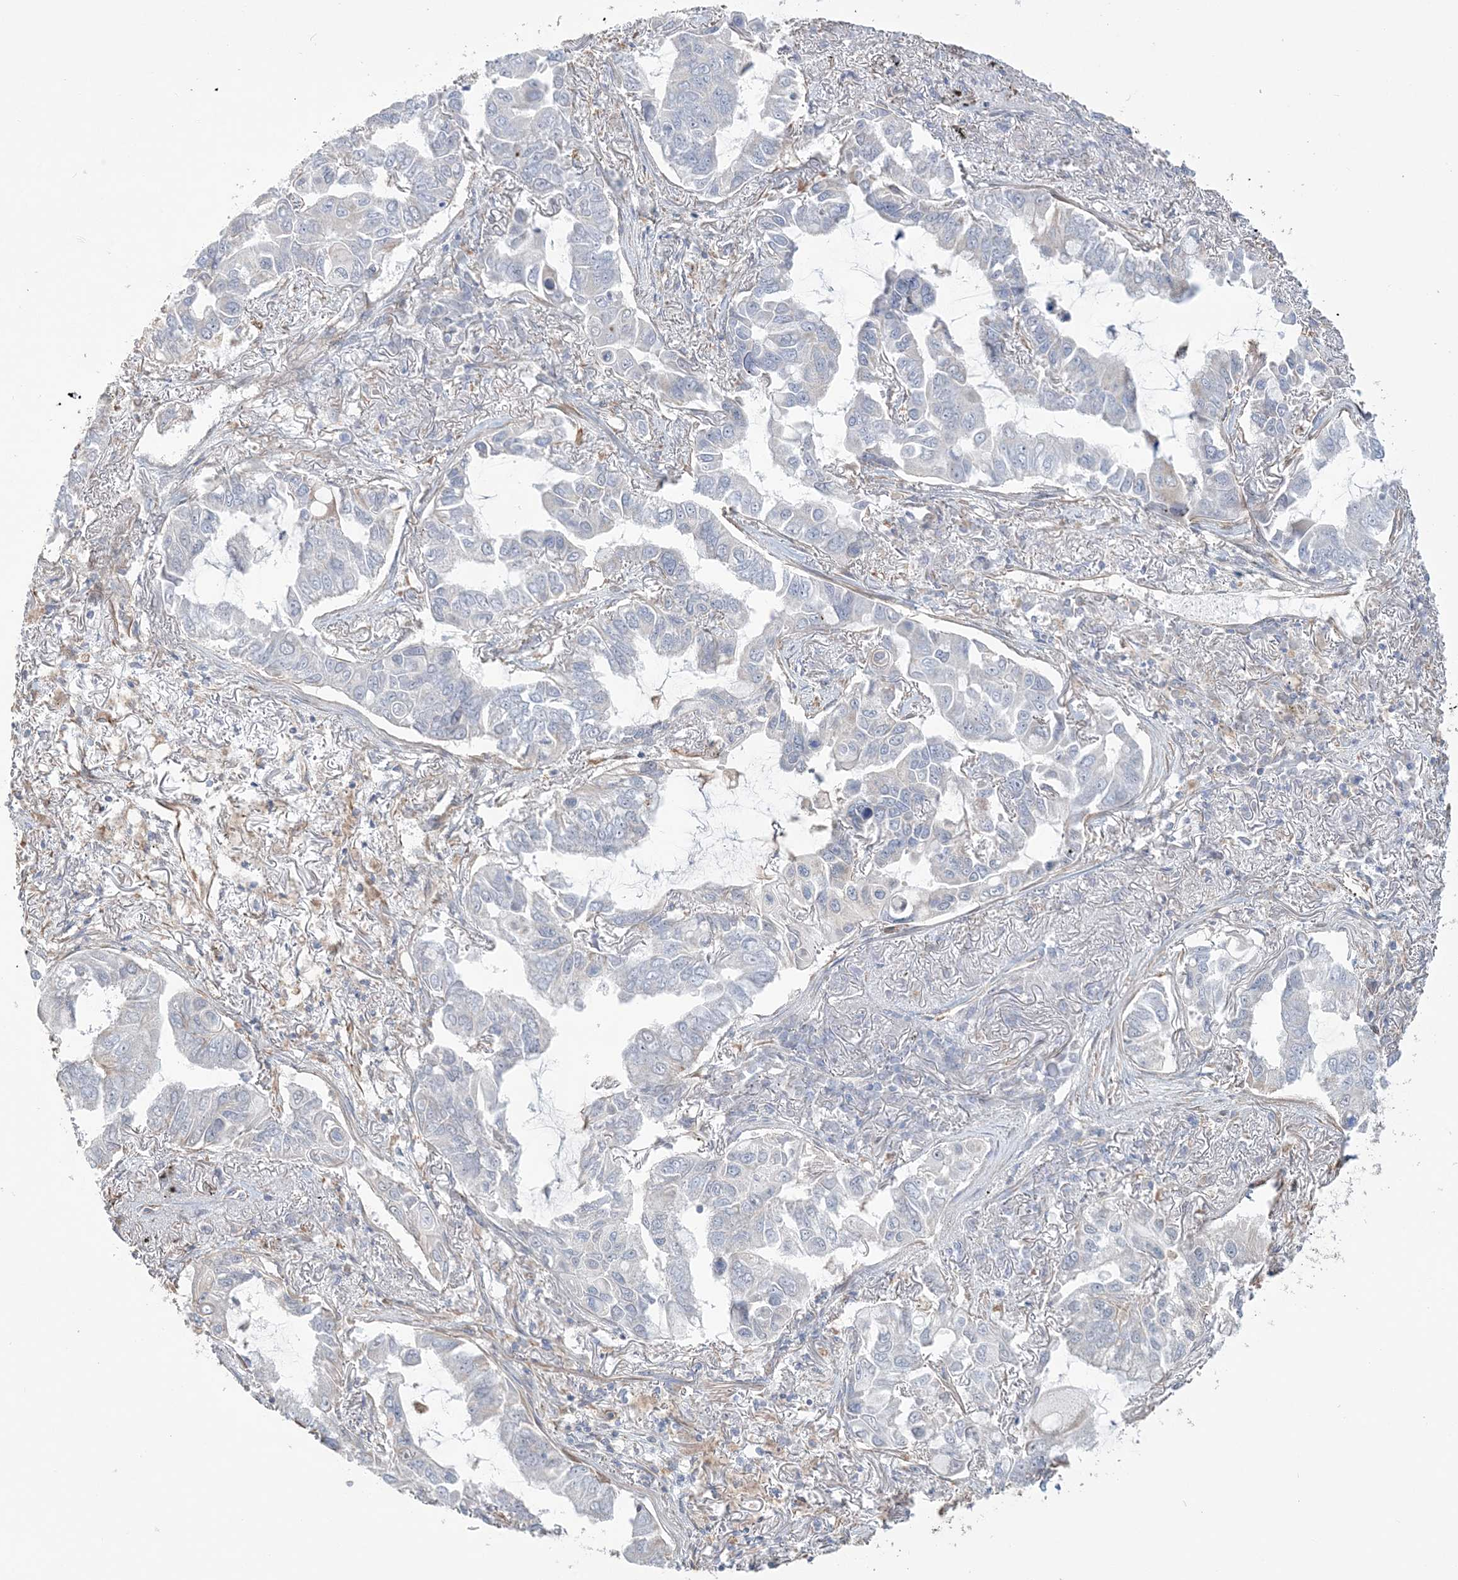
{"staining": {"intensity": "negative", "quantity": "none", "location": "none"}, "tissue": "lung cancer", "cell_type": "Tumor cells", "image_type": "cancer", "snomed": [{"axis": "morphology", "description": "Adenocarcinoma, NOS"}, {"axis": "topography", "description": "Lung"}], "caption": "A photomicrograph of human lung cancer (adenocarcinoma) is negative for staining in tumor cells. (Stains: DAB immunohistochemistry with hematoxylin counter stain, Microscopy: brightfield microscopy at high magnification).", "gene": "ZNF821", "patient": {"sex": "male", "age": 64}}